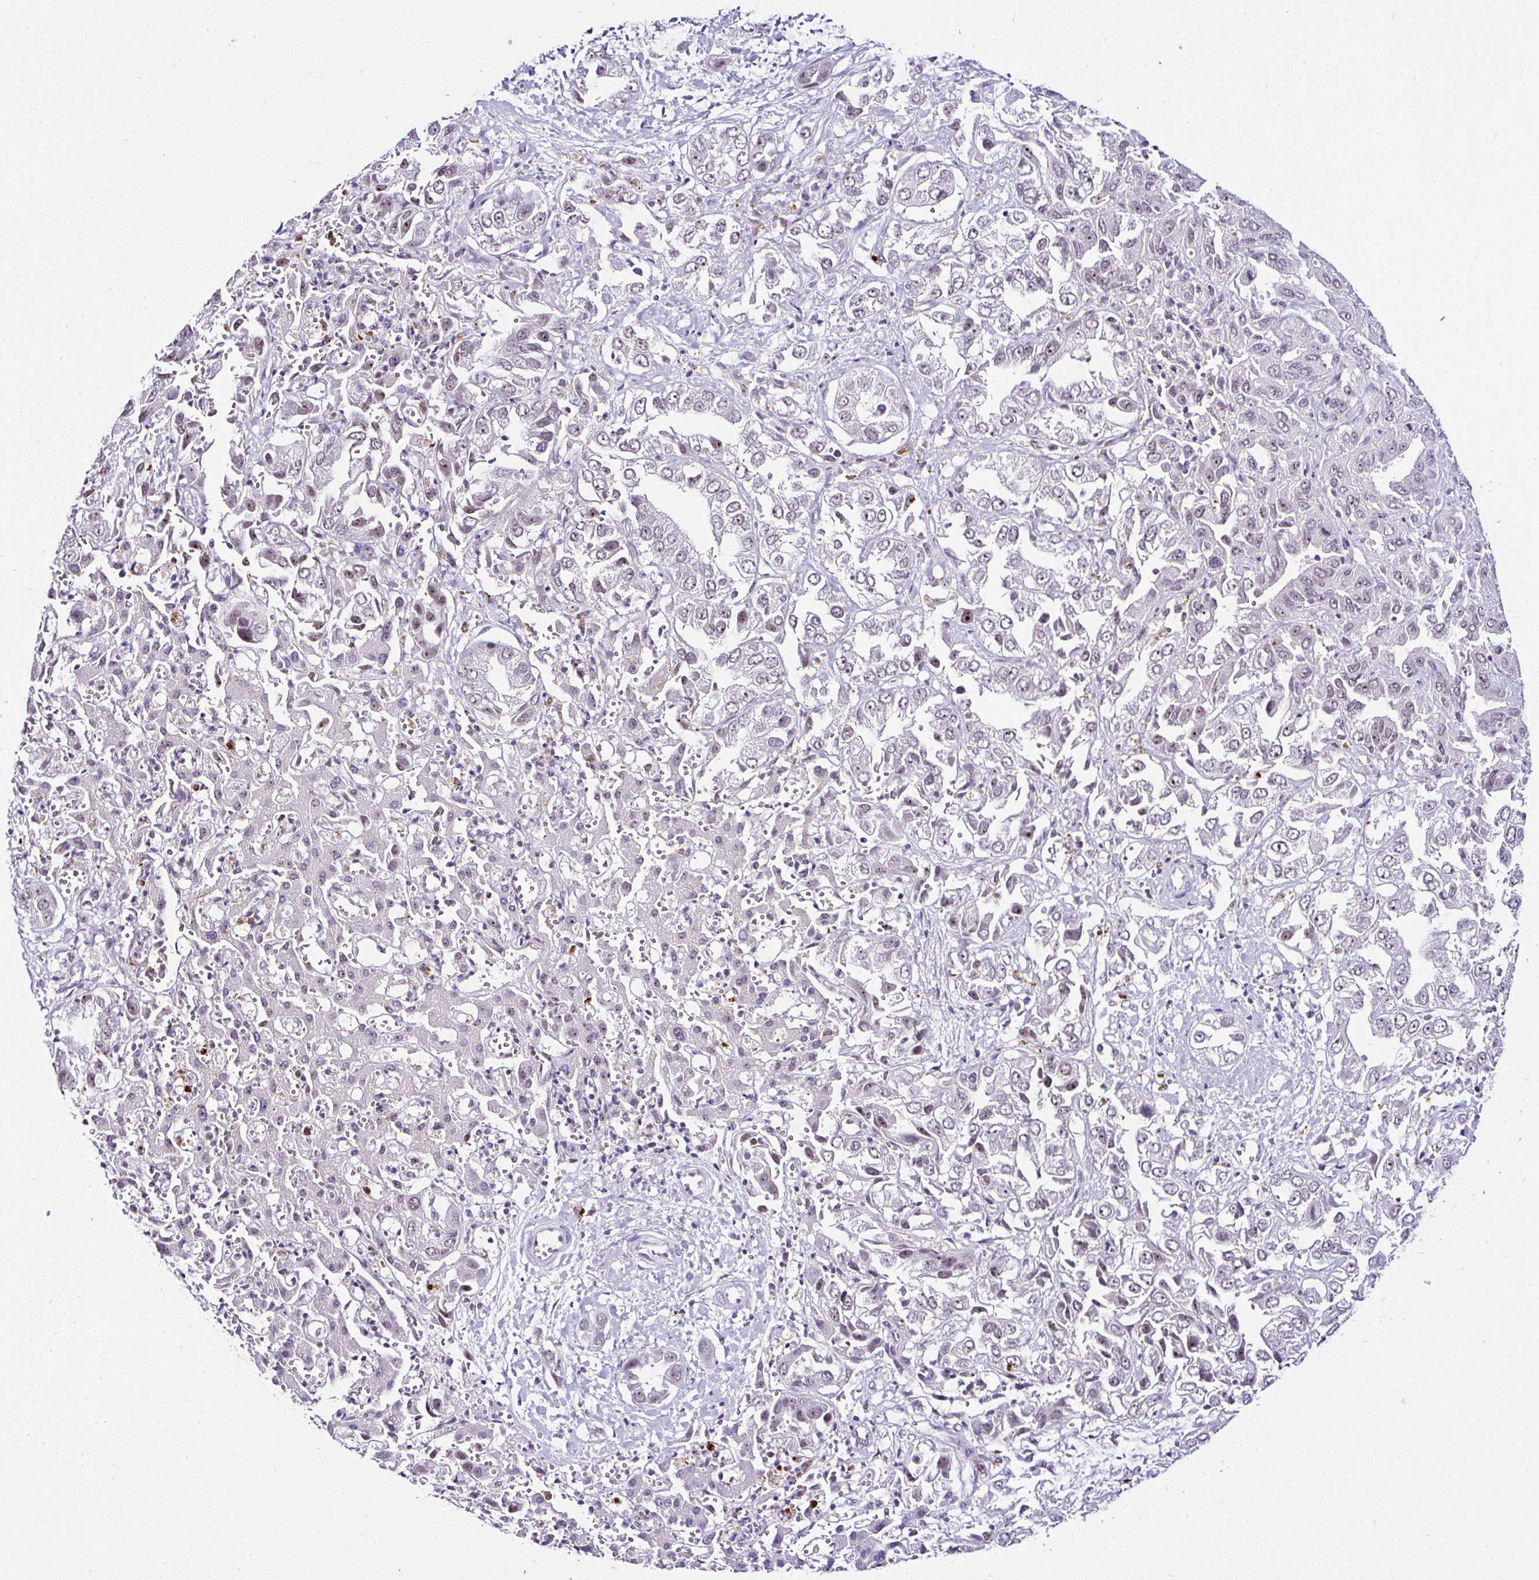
{"staining": {"intensity": "weak", "quantity": "<25%", "location": "nuclear"}, "tissue": "liver cancer", "cell_type": "Tumor cells", "image_type": "cancer", "snomed": [{"axis": "morphology", "description": "Cholangiocarcinoma"}, {"axis": "topography", "description": "Liver"}], "caption": "Micrograph shows no protein positivity in tumor cells of cholangiocarcinoma (liver) tissue.", "gene": "PTPN2", "patient": {"sex": "female", "age": 52}}